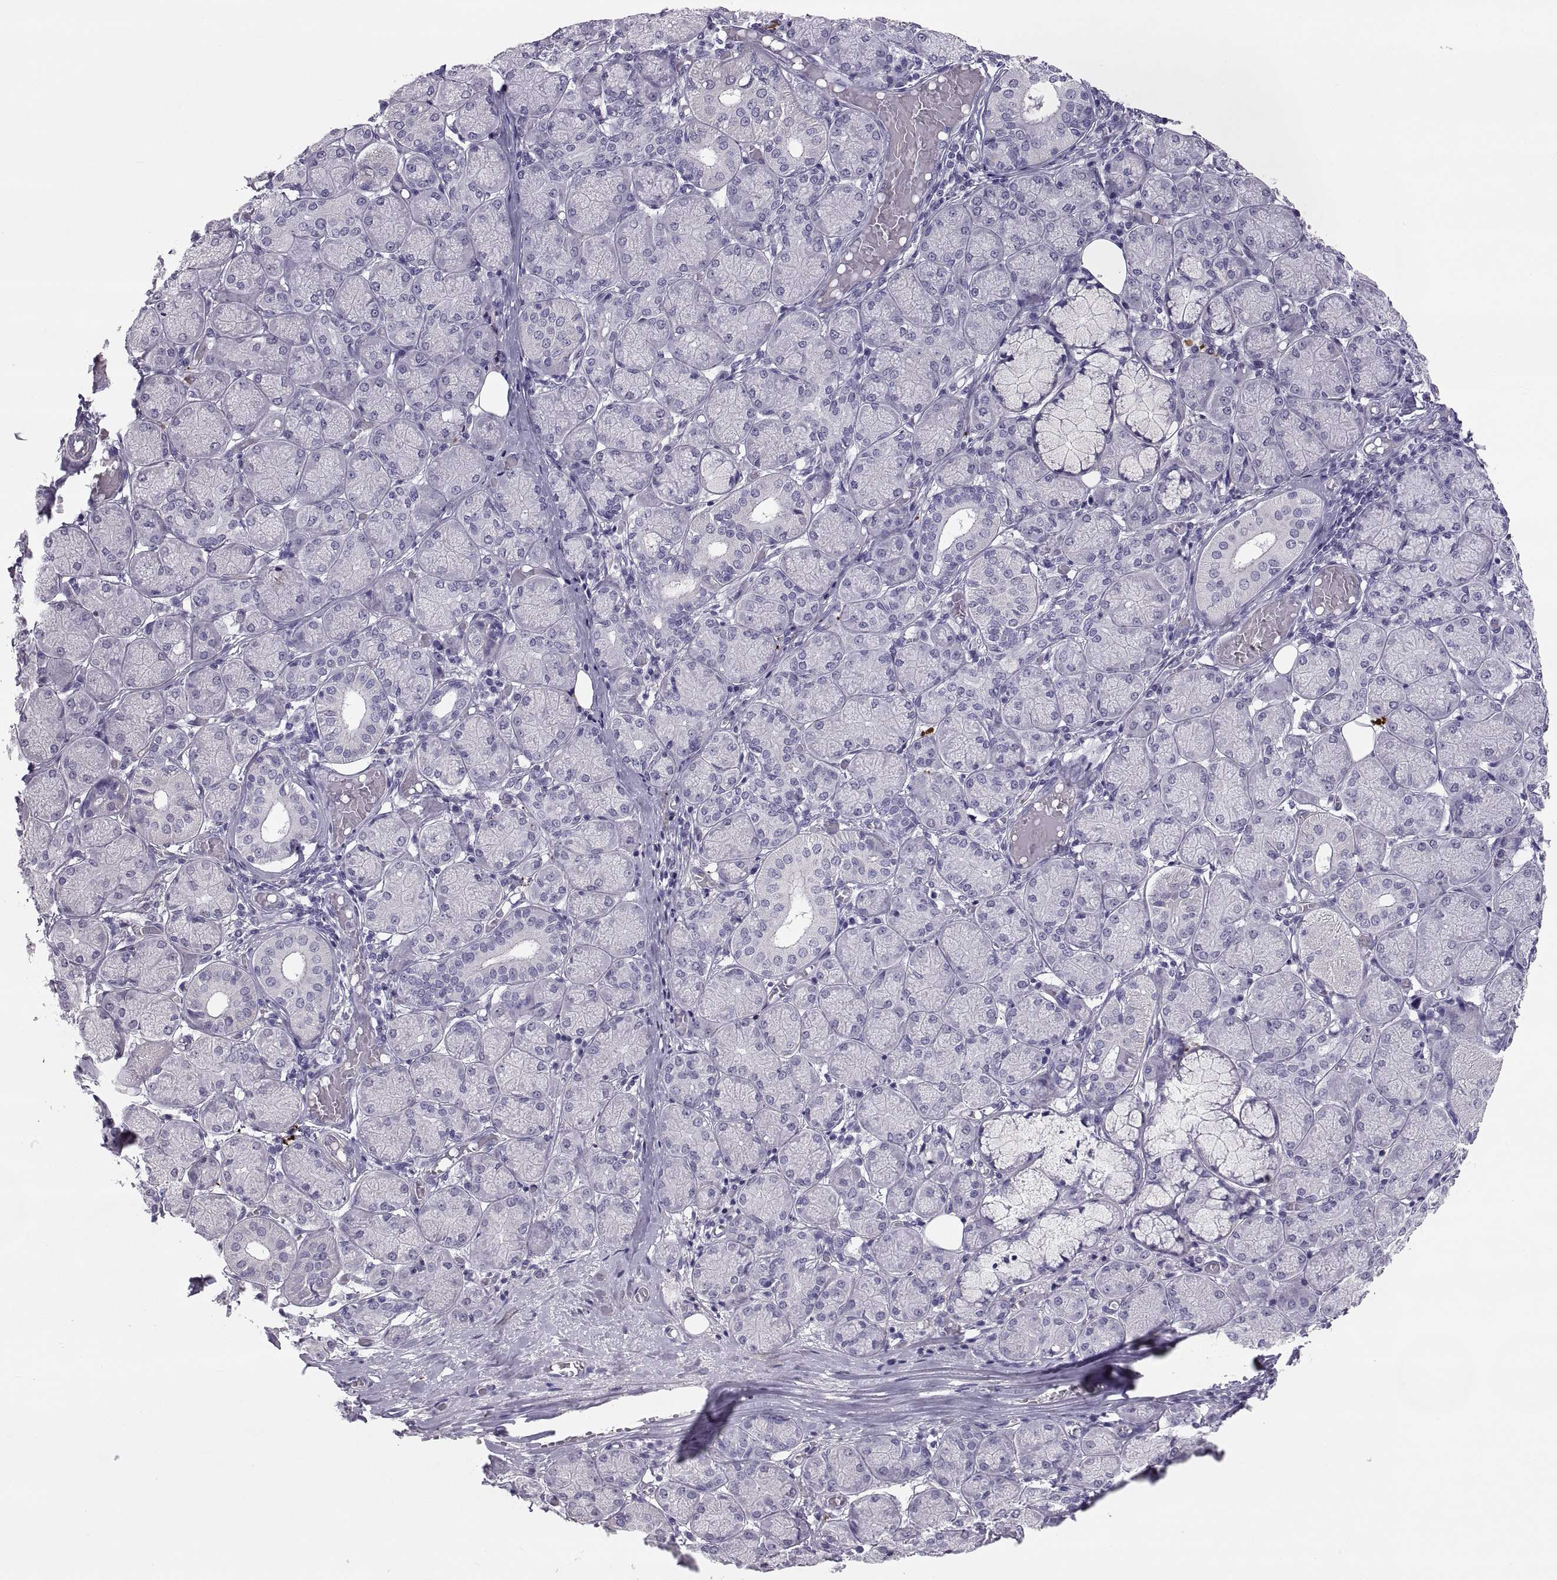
{"staining": {"intensity": "negative", "quantity": "none", "location": "none"}, "tissue": "salivary gland", "cell_type": "Glandular cells", "image_type": "normal", "snomed": [{"axis": "morphology", "description": "Normal tissue, NOS"}, {"axis": "topography", "description": "Salivary gland"}, {"axis": "topography", "description": "Peripheral nerve tissue"}], "caption": "Immunohistochemistry histopathology image of normal salivary gland: salivary gland stained with DAB (3,3'-diaminobenzidine) exhibits no significant protein positivity in glandular cells. (DAB immunohistochemistry, high magnification).", "gene": "IGSF1", "patient": {"sex": "female", "age": 24}}